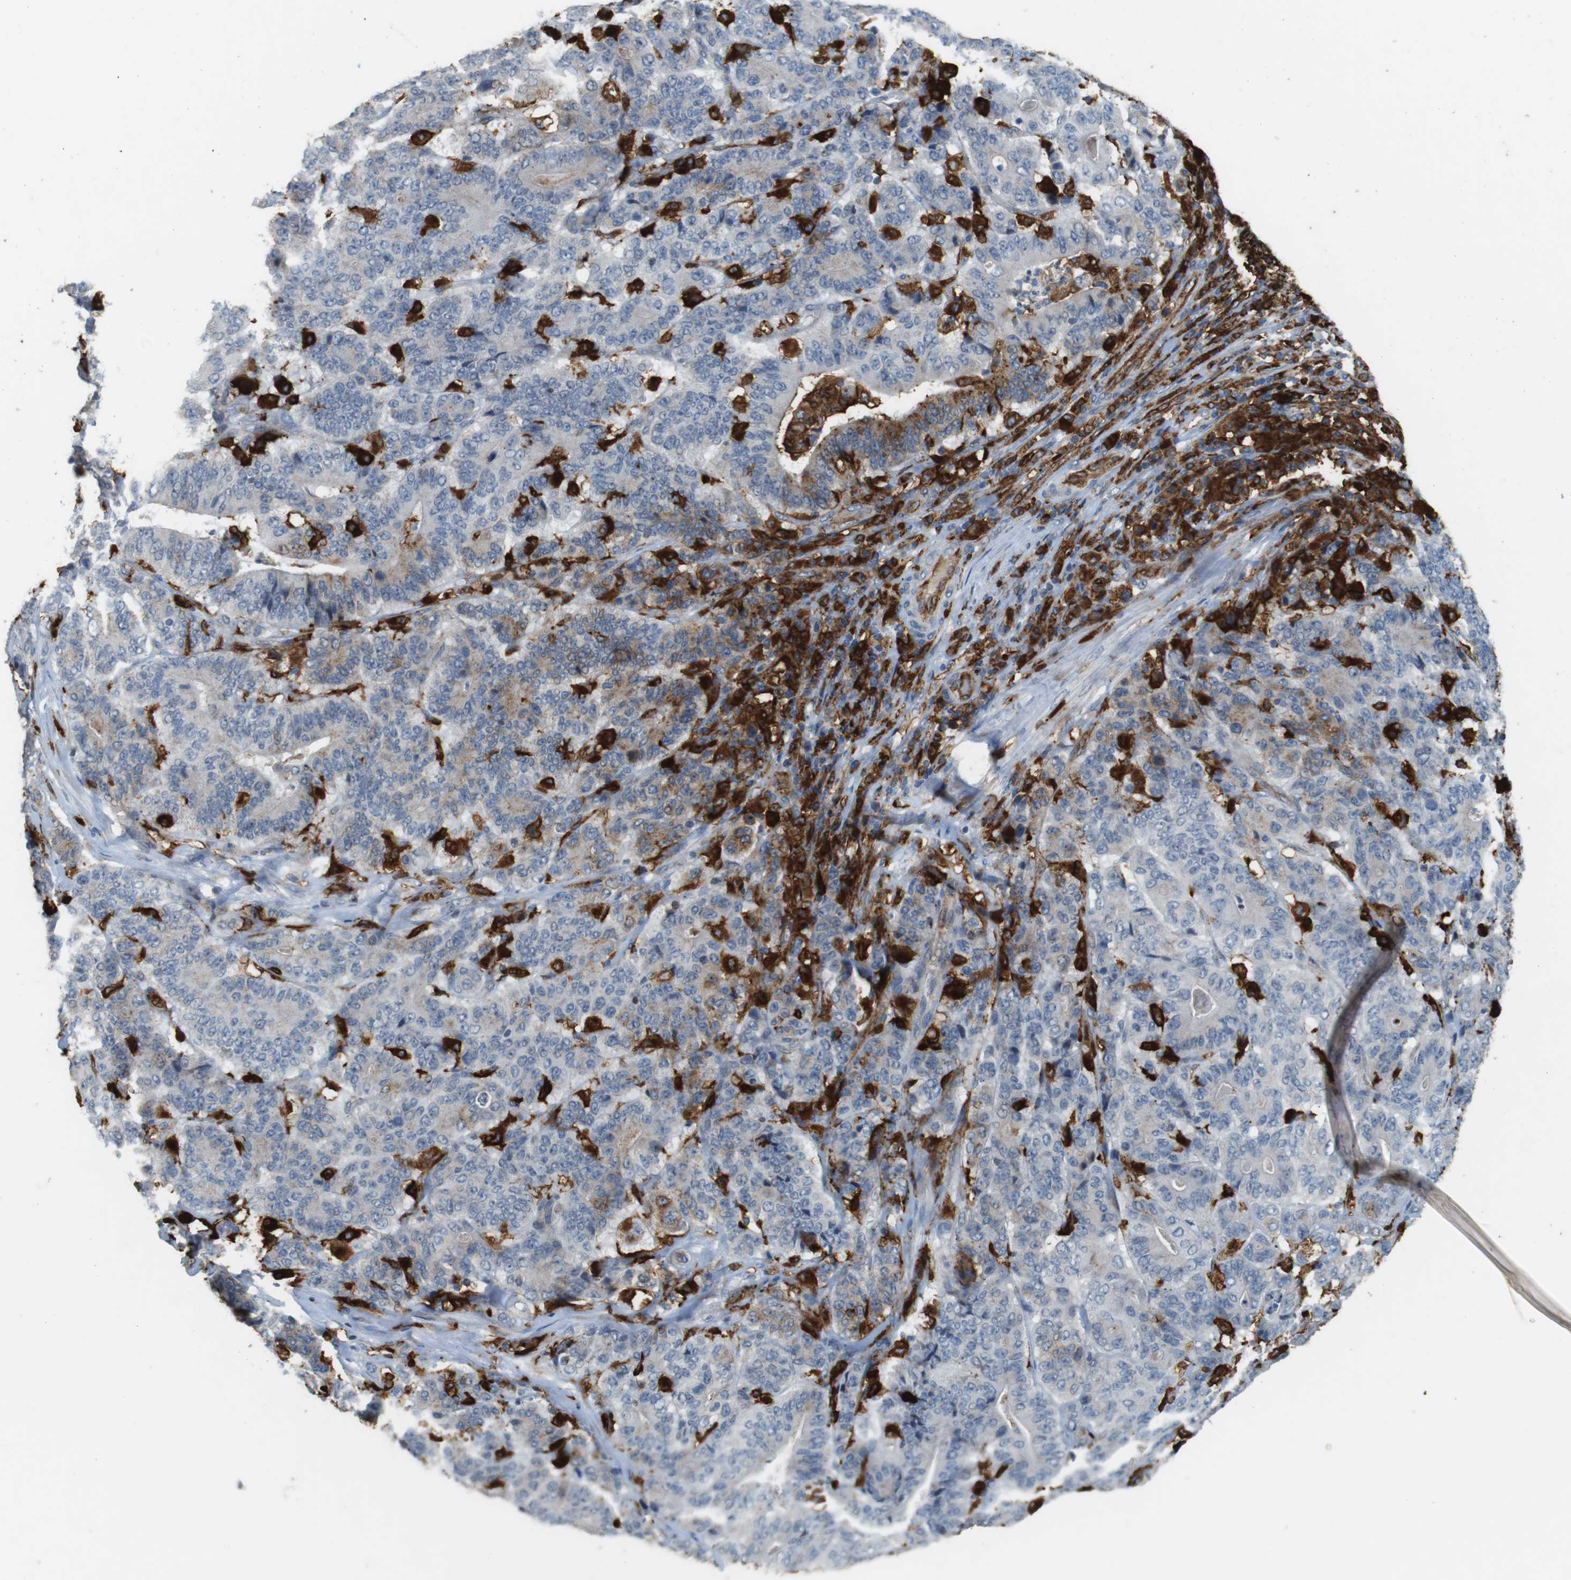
{"staining": {"intensity": "negative", "quantity": "none", "location": "none"}, "tissue": "stomach cancer", "cell_type": "Tumor cells", "image_type": "cancer", "snomed": [{"axis": "morphology", "description": "Adenocarcinoma, NOS"}, {"axis": "topography", "description": "Stomach"}], "caption": "Tumor cells show no significant protein expression in stomach cancer (adenocarcinoma).", "gene": "HLA-DRA", "patient": {"sex": "female", "age": 73}}